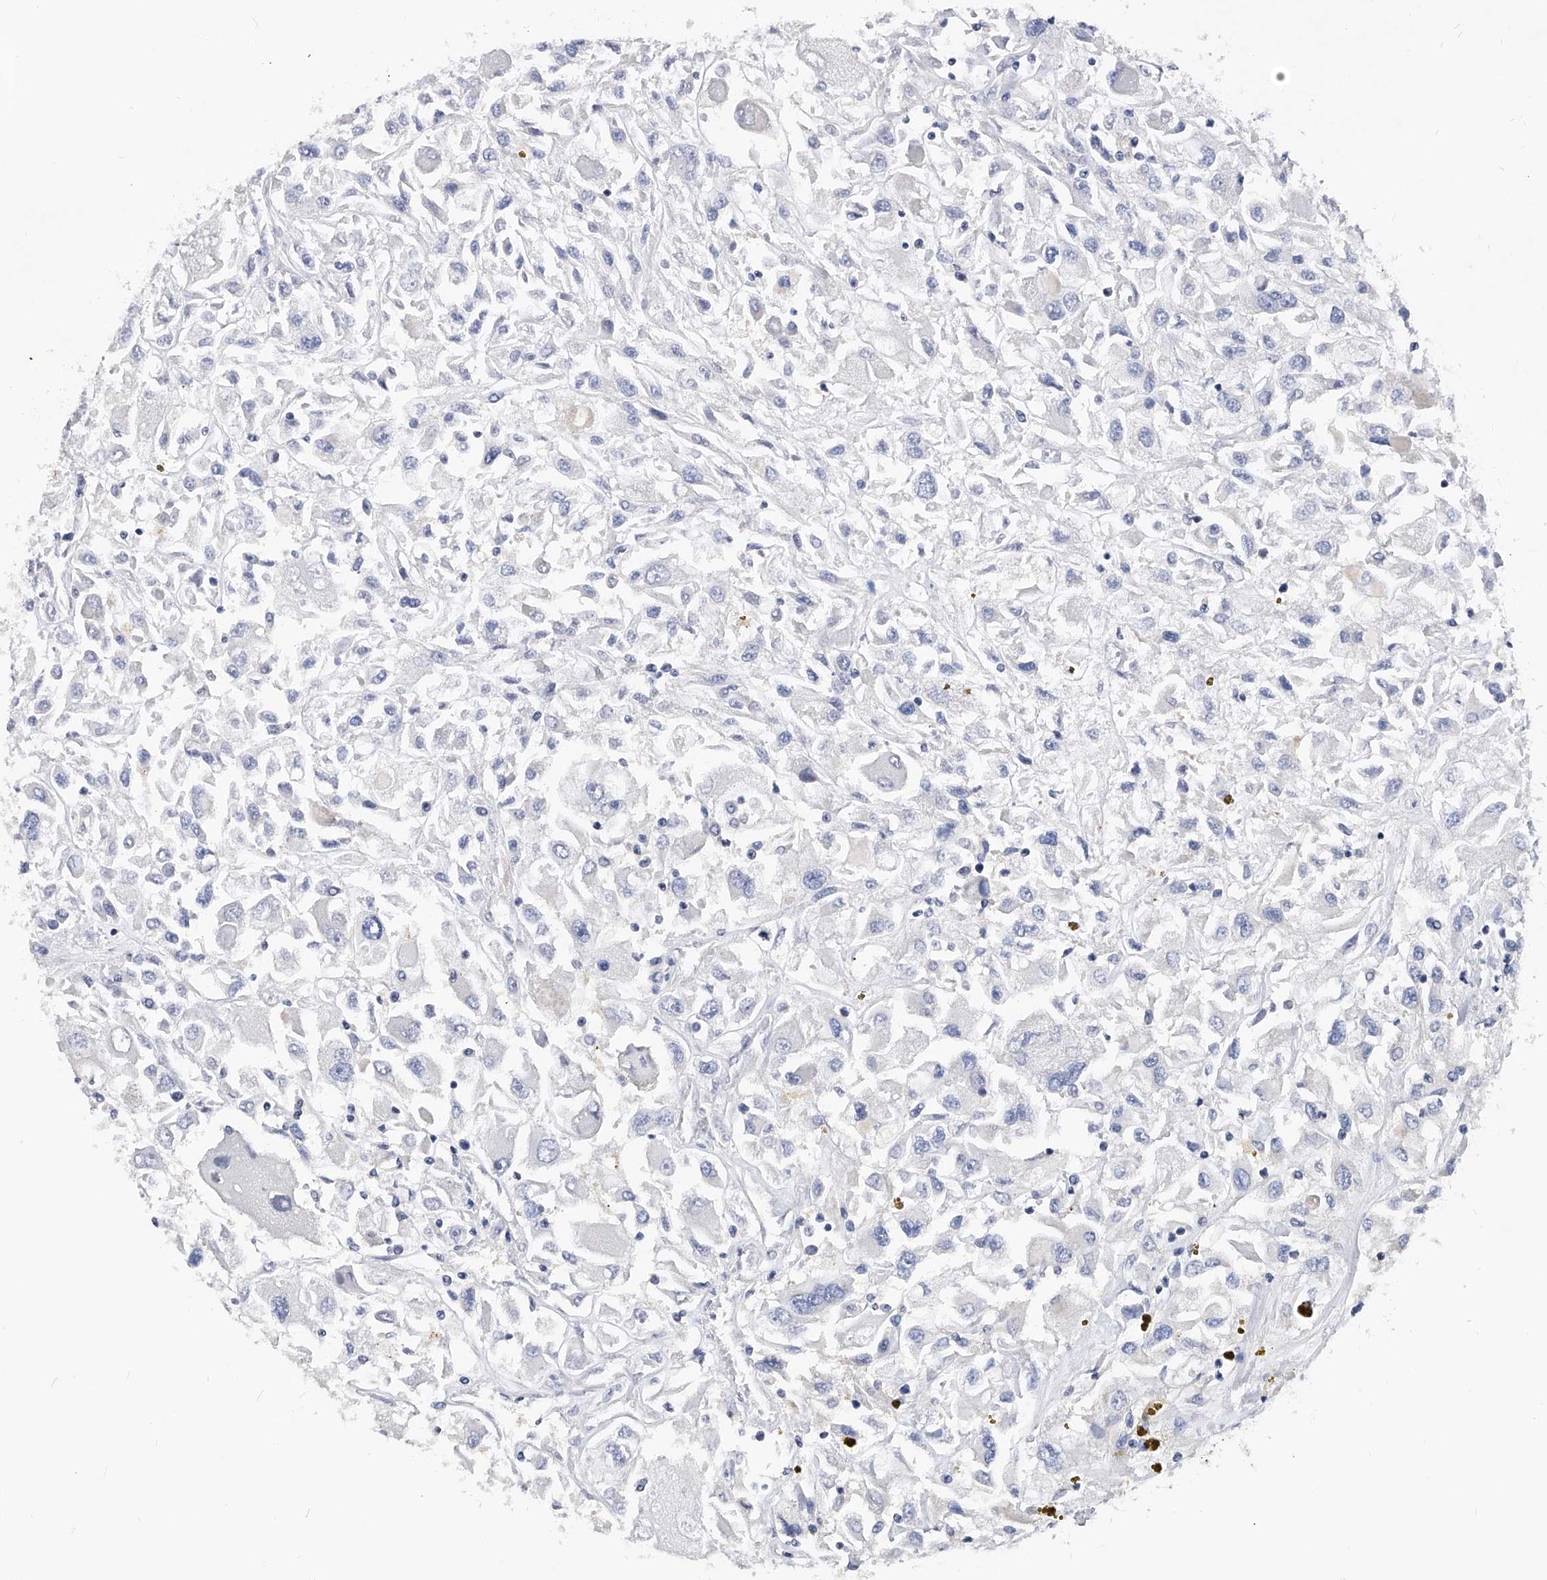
{"staining": {"intensity": "negative", "quantity": "none", "location": "none"}, "tissue": "renal cancer", "cell_type": "Tumor cells", "image_type": "cancer", "snomed": [{"axis": "morphology", "description": "Adenocarcinoma, NOS"}, {"axis": "topography", "description": "Kidney"}], "caption": "Photomicrograph shows no protein positivity in tumor cells of renal cancer (adenocarcinoma) tissue.", "gene": "PPP5C", "patient": {"sex": "female", "age": 52}}